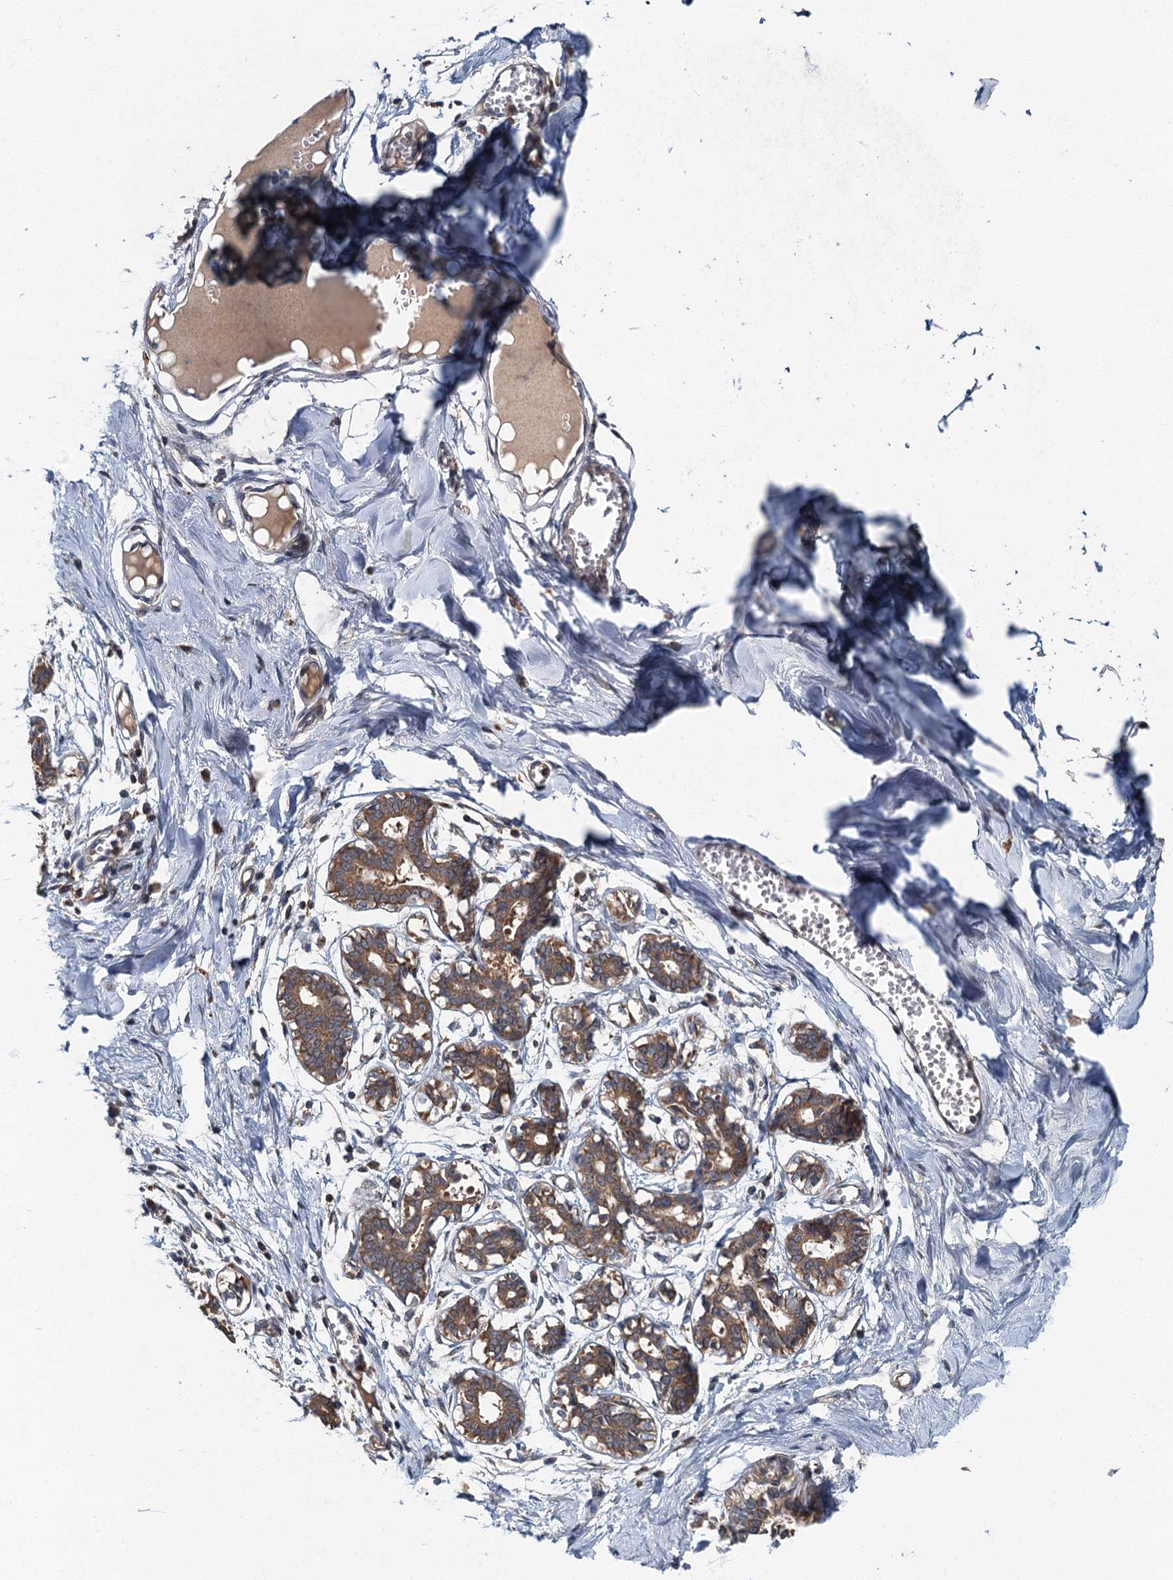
{"staining": {"intensity": "negative", "quantity": "none", "location": "none"}, "tissue": "breast", "cell_type": "Adipocytes", "image_type": "normal", "snomed": [{"axis": "morphology", "description": "Normal tissue, NOS"}, {"axis": "topography", "description": "Breast"}], "caption": "Breast stained for a protein using immunohistochemistry shows no positivity adipocytes.", "gene": "WDCP", "patient": {"sex": "female", "age": 27}}